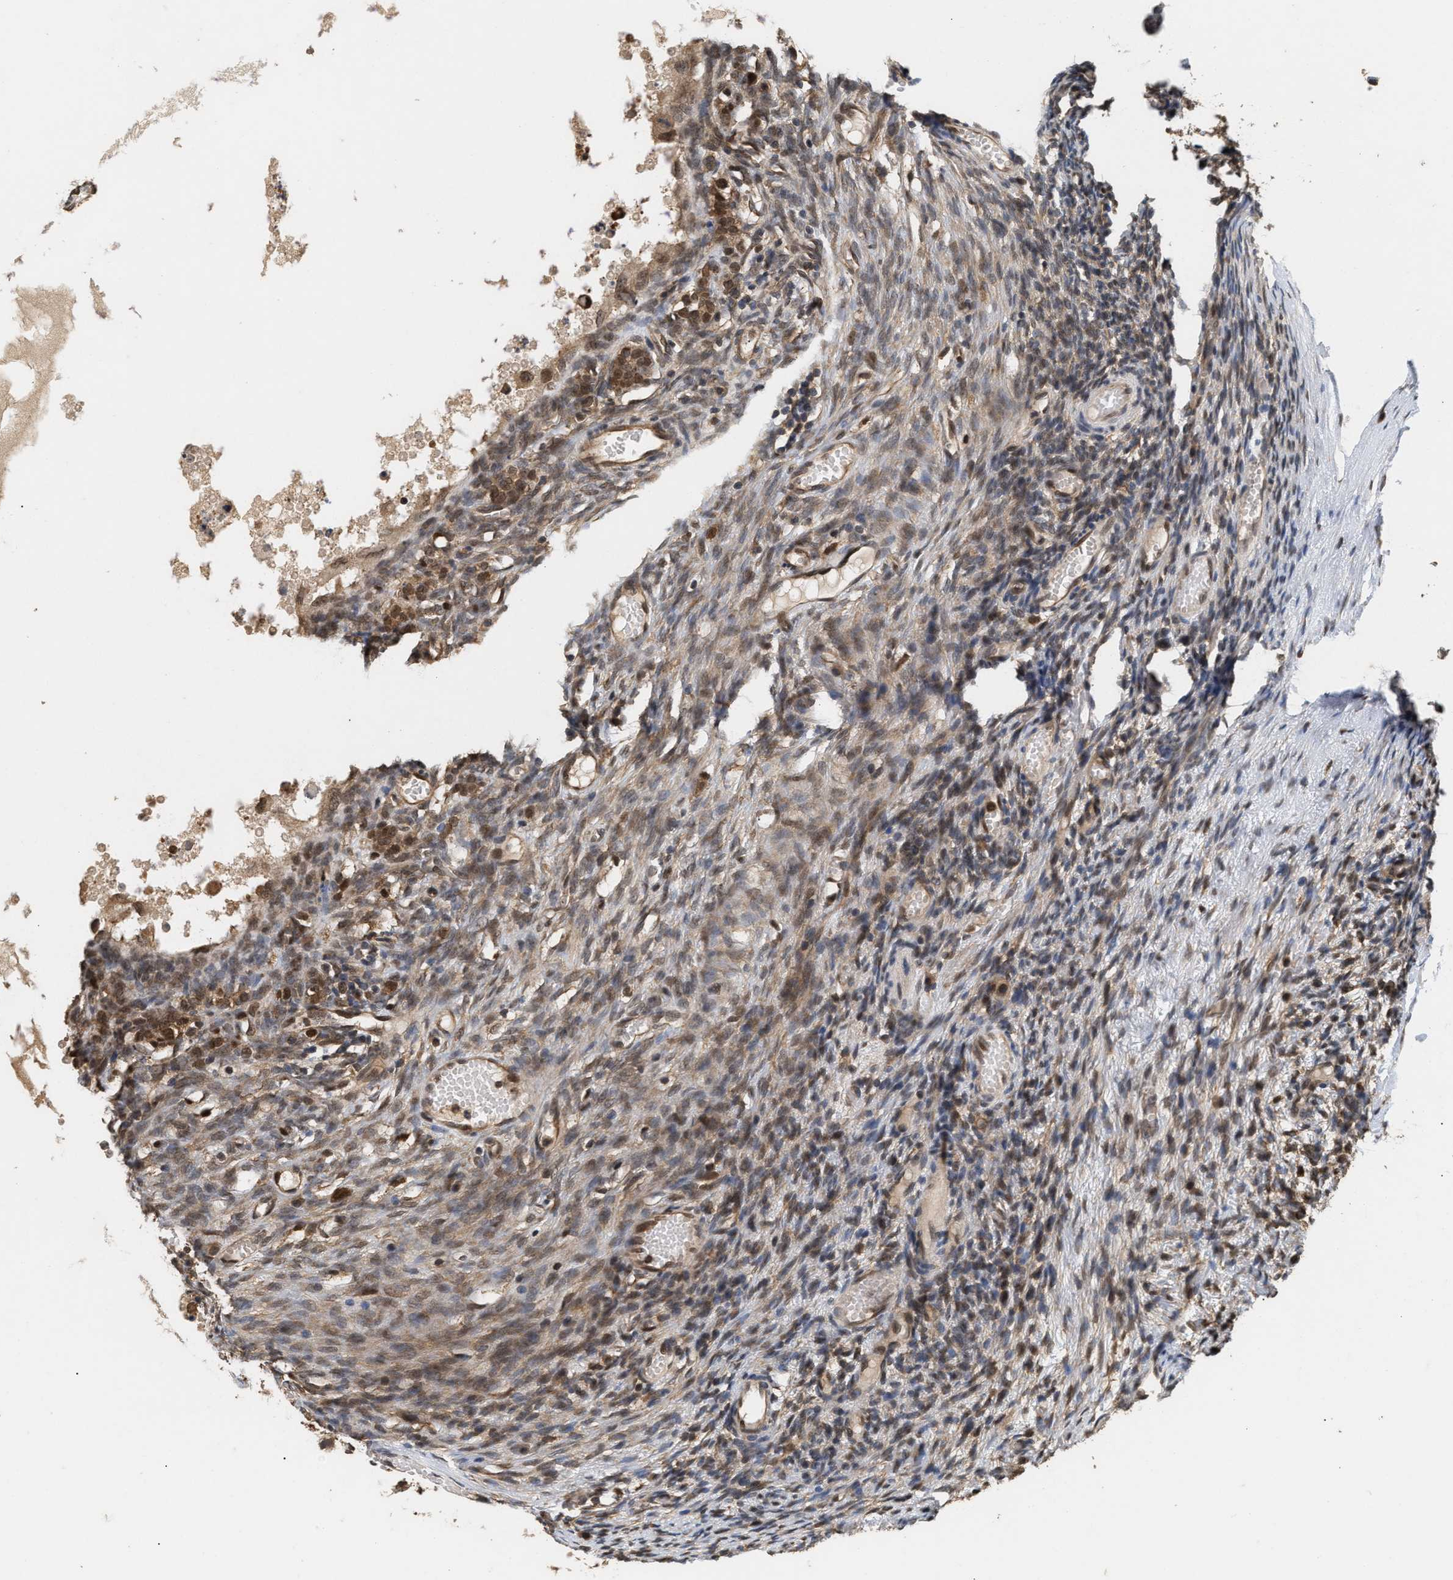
{"staining": {"intensity": "moderate", "quantity": ">75%", "location": "cytoplasmic/membranous,nuclear"}, "tissue": "ovary", "cell_type": "Follicle cells", "image_type": "normal", "snomed": [{"axis": "morphology", "description": "Normal tissue, NOS"}, {"axis": "topography", "description": "Ovary"}], "caption": "Immunohistochemistry micrograph of unremarkable ovary: human ovary stained using IHC exhibits medium levels of moderate protein expression localized specifically in the cytoplasmic/membranous,nuclear of follicle cells, appearing as a cytoplasmic/membranous,nuclear brown color.", "gene": "ABHD5", "patient": {"sex": "female", "age": 35}}